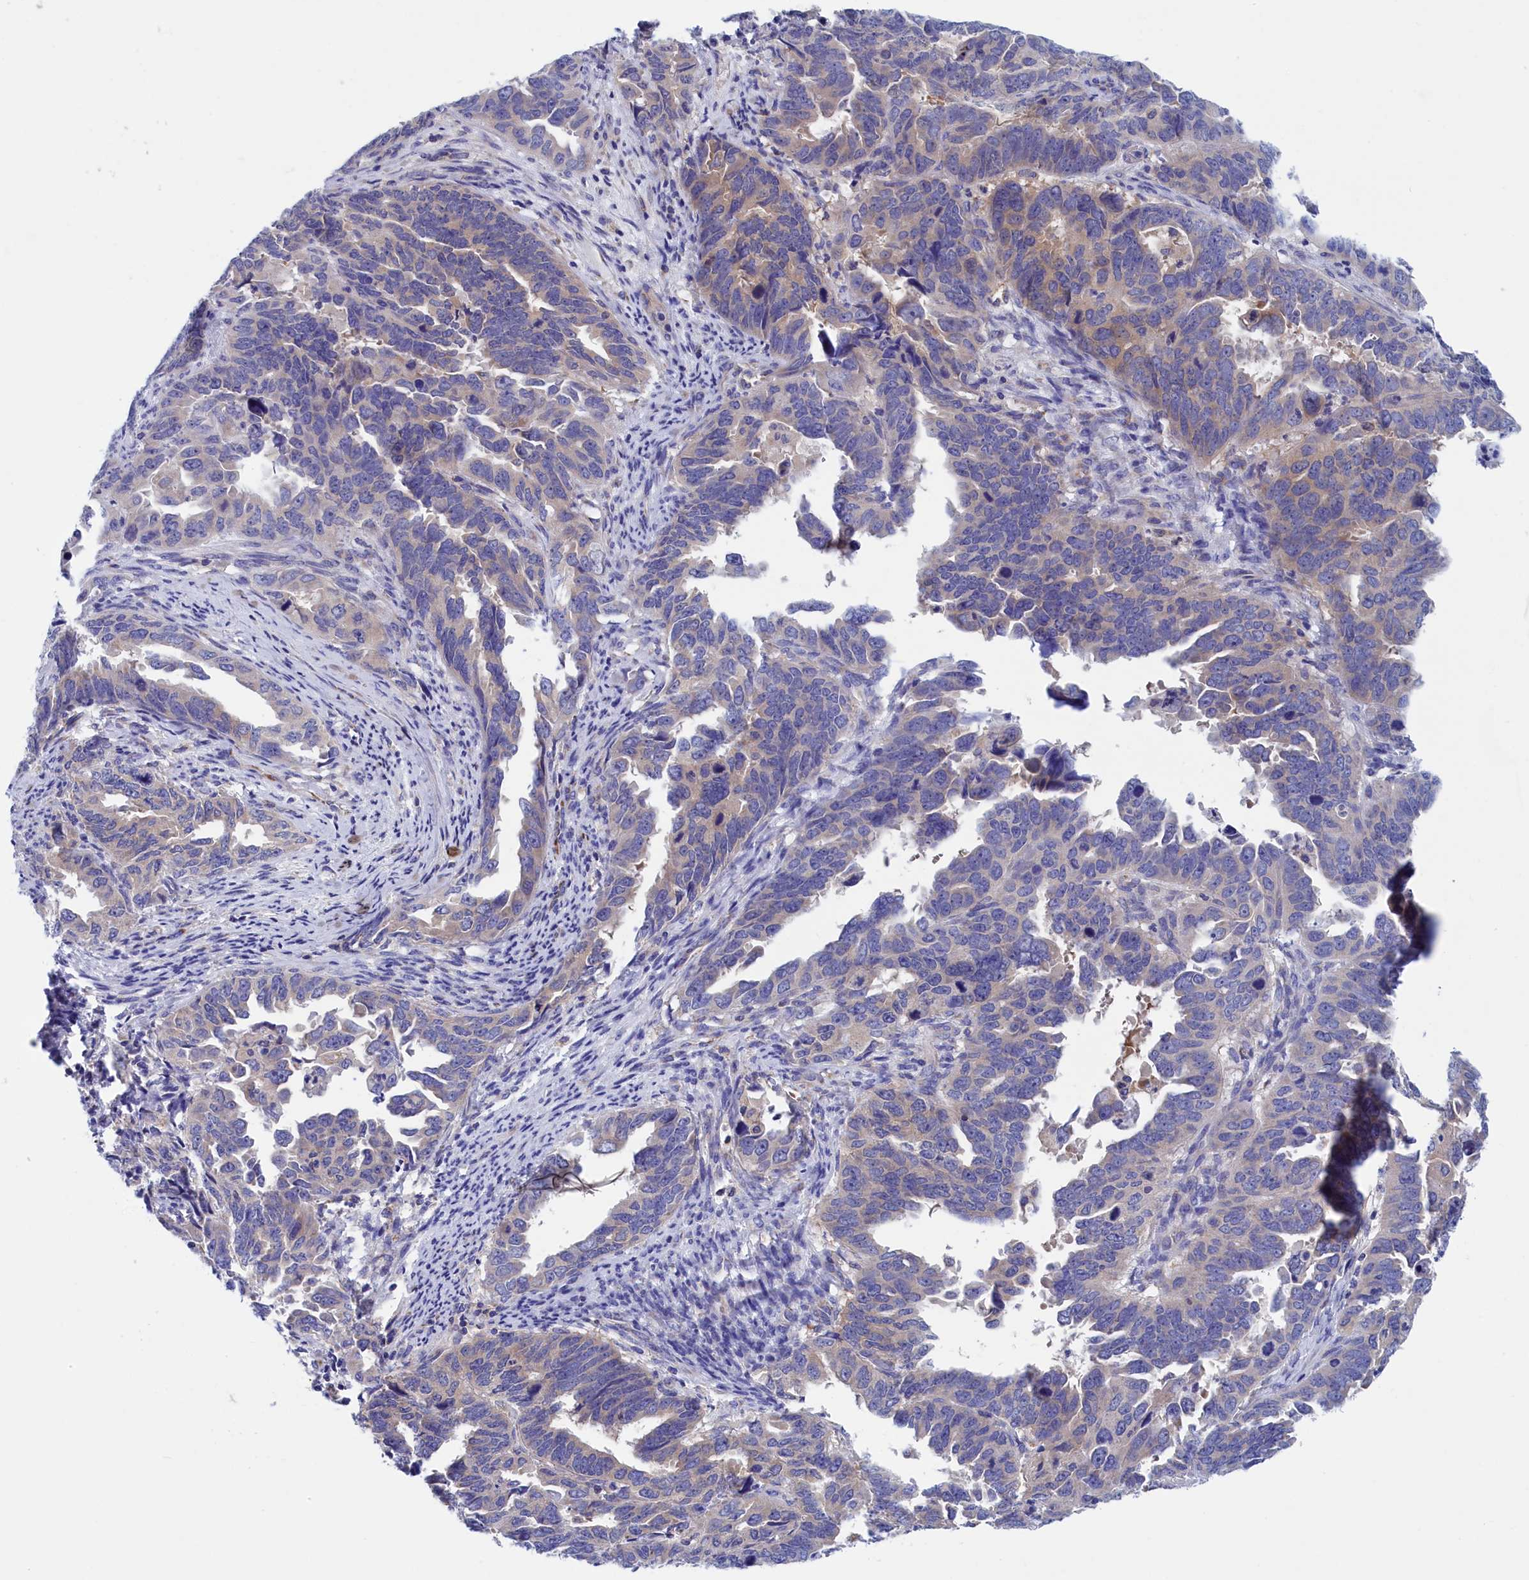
{"staining": {"intensity": "weak", "quantity": "<25%", "location": "cytoplasmic/membranous"}, "tissue": "endometrial cancer", "cell_type": "Tumor cells", "image_type": "cancer", "snomed": [{"axis": "morphology", "description": "Adenocarcinoma, NOS"}, {"axis": "topography", "description": "Endometrium"}], "caption": "The image exhibits no staining of tumor cells in adenocarcinoma (endometrial).", "gene": "WDR83", "patient": {"sex": "female", "age": 65}}